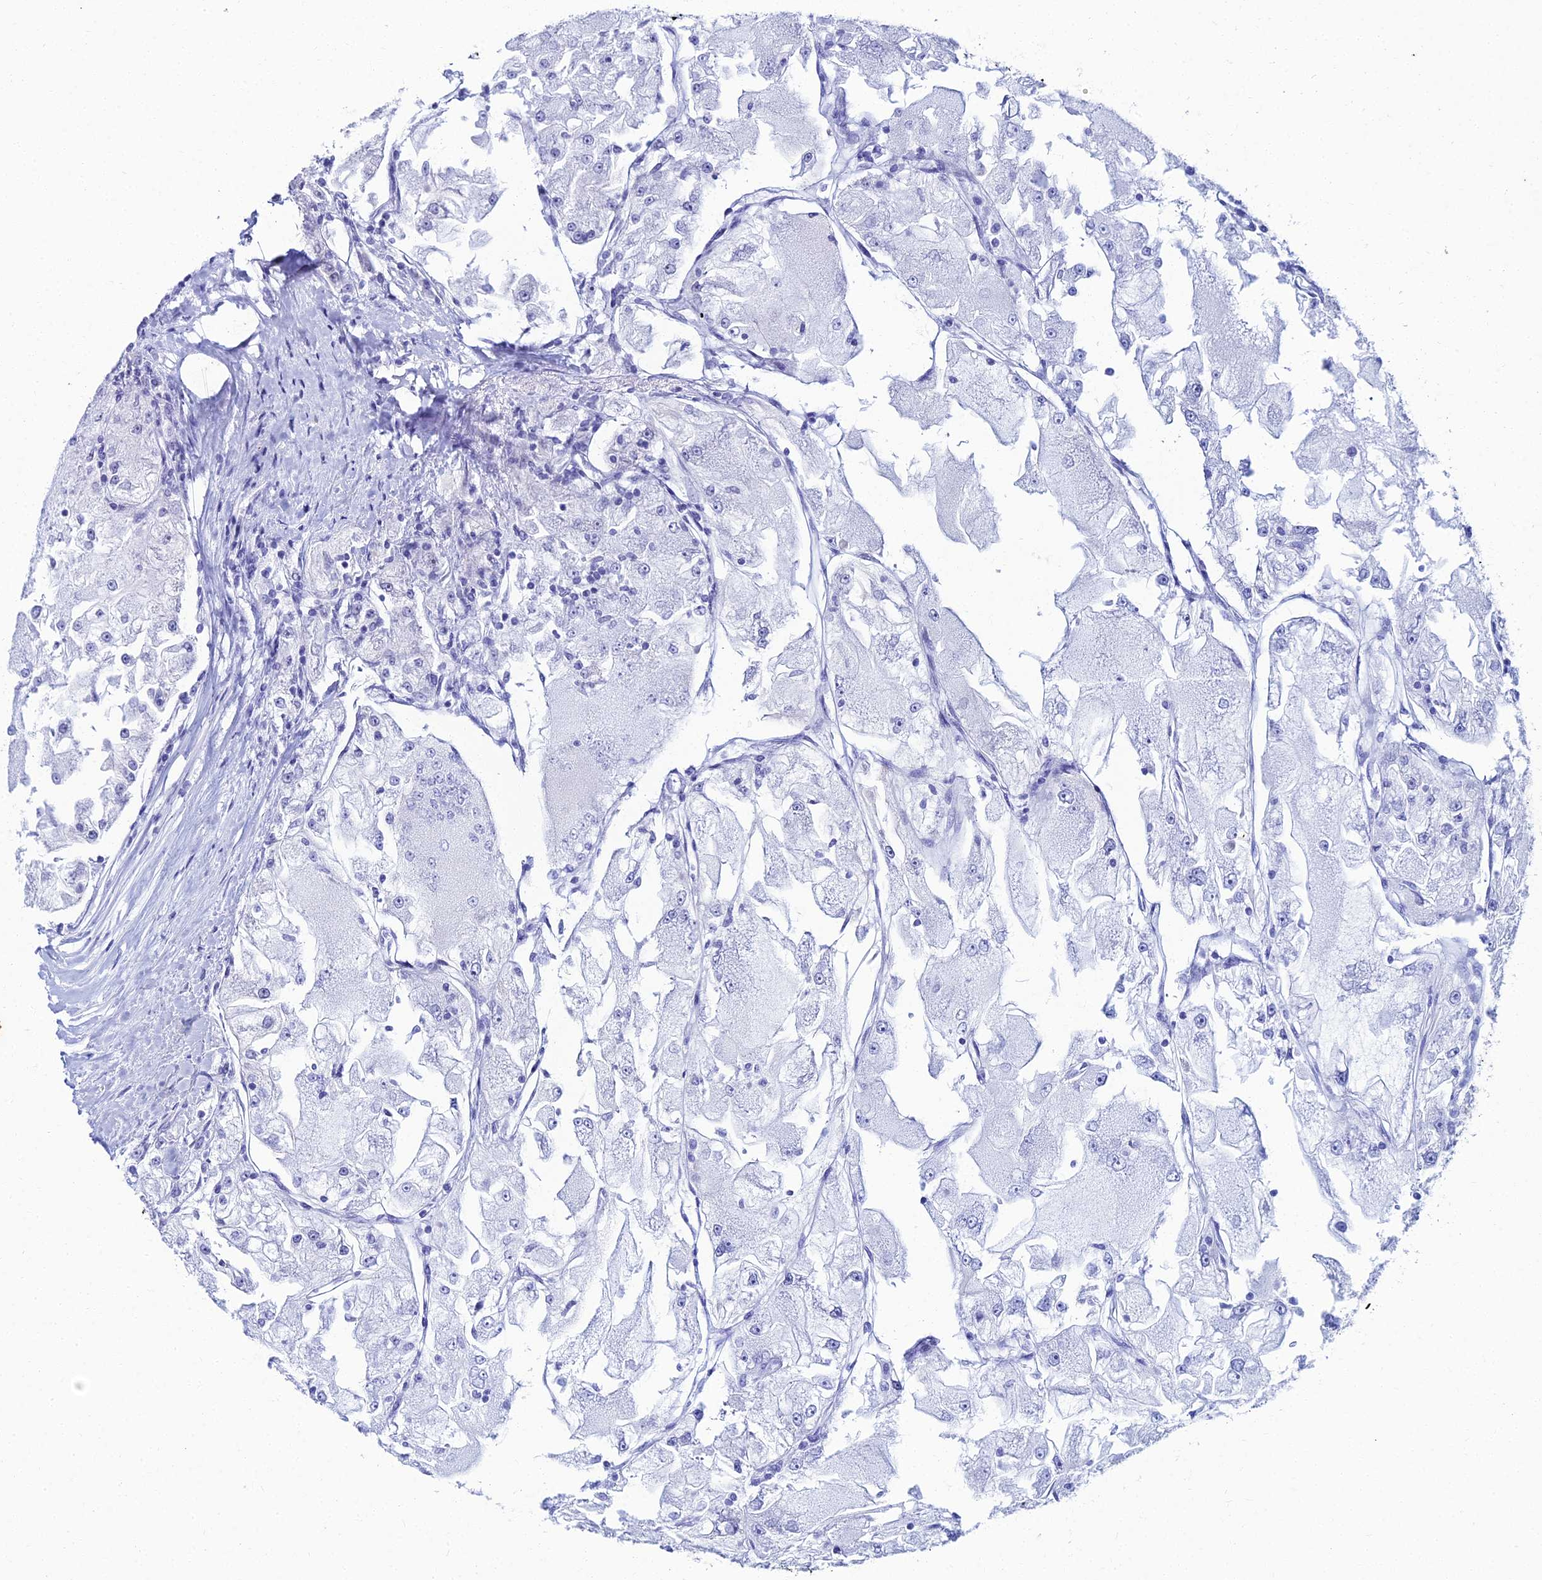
{"staining": {"intensity": "negative", "quantity": "none", "location": "none"}, "tissue": "renal cancer", "cell_type": "Tumor cells", "image_type": "cancer", "snomed": [{"axis": "morphology", "description": "Adenocarcinoma, NOS"}, {"axis": "topography", "description": "Kidney"}], "caption": "There is no significant expression in tumor cells of renal adenocarcinoma.", "gene": "ZNF668", "patient": {"sex": "female", "age": 72}}